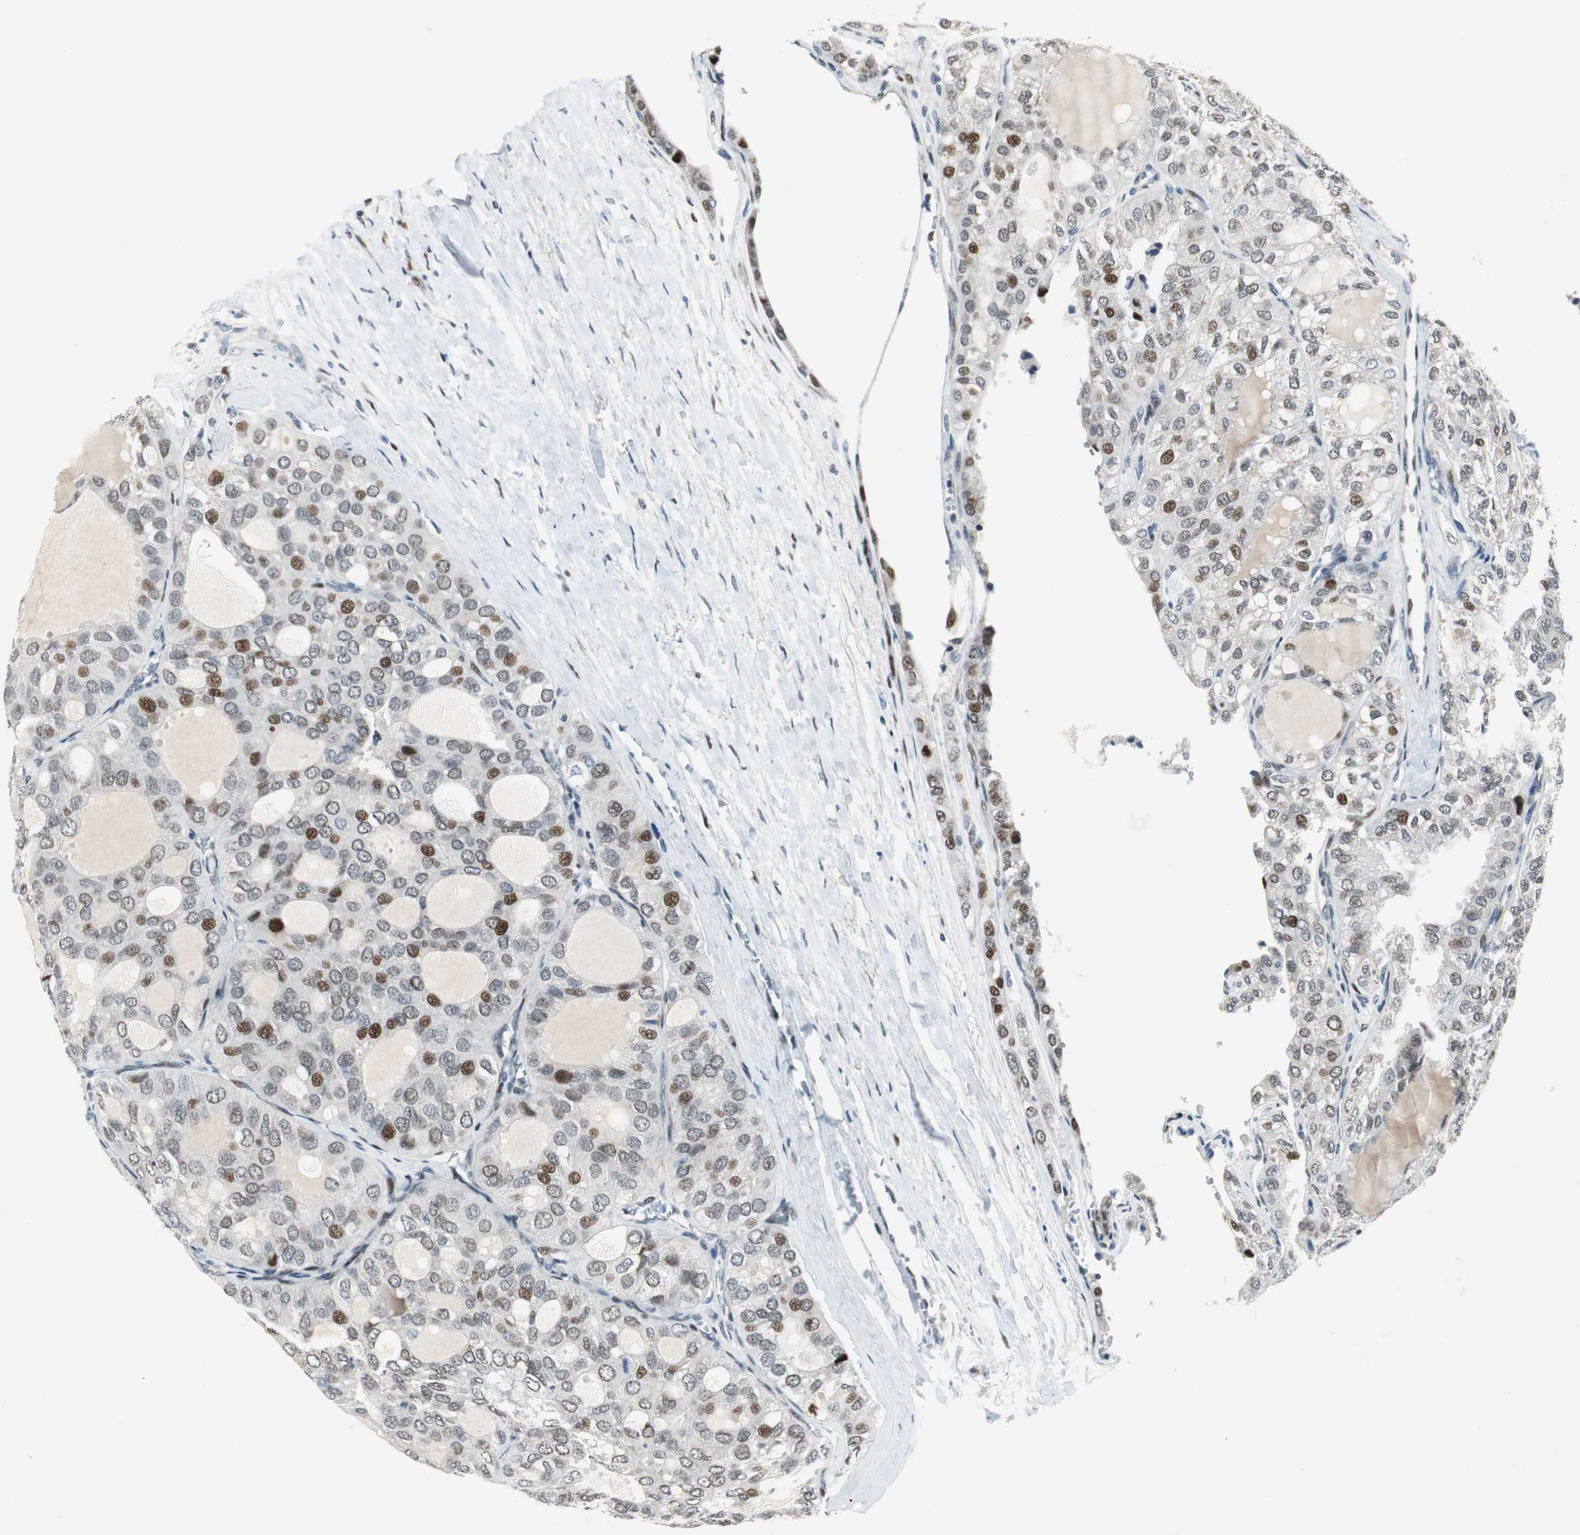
{"staining": {"intensity": "strong", "quantity": "<25%", "location": "nuclear"}, "tissue": "thyroid cancer", "cell_type": "Tumor cells", "image_type": "cancer", "snomed": [{"axis": "morphology", "description": "Follicular adenoma carcinoma, NOS"}, {"axis": "topography", "description": "Thyroid gland"}], "caption": "Immunohistochemistry of human follicular adenoma carcinoma (thyroid) demonstrates medium levels of strong nuclear staining in about <25% of tumor cells. The staining was performed using DAB, with brown indicating positive protein expression. Nuclei are stained blue with hematoxylin.", "gene": "AJUBA", "patient": {"sex": "male", "age": 75}}